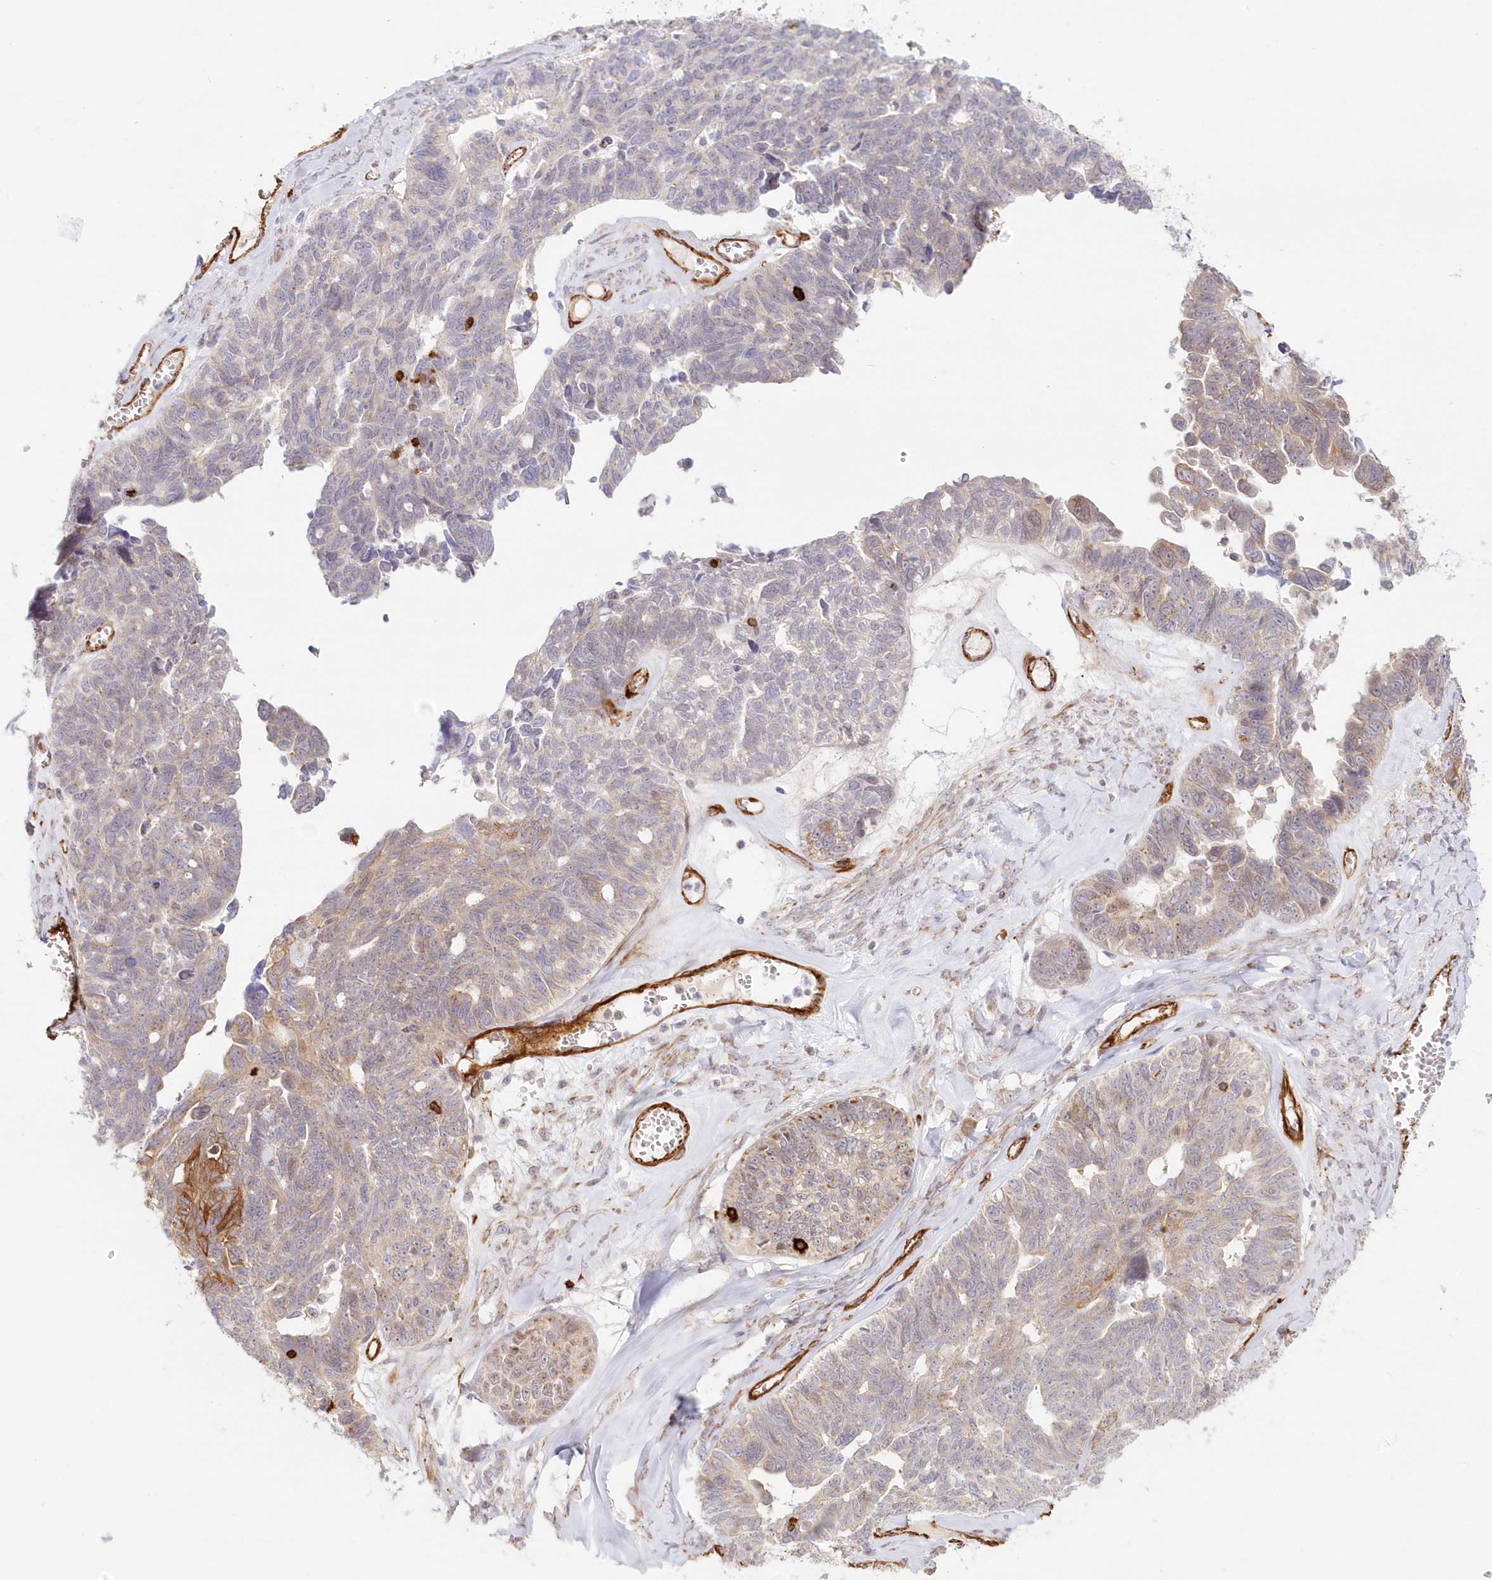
{"staining": {"intensity": "moderate", "quantity": "<25%", "location": "cytoplasmic/membranous"}, "tissue": "ovarian cancer", "cell_type": "Tumor cells", "image_type": "cancer", "snomed": [{"axis": "morphology", "description": "Cystadenocarcinoma, serous, NOS"}, {"axis": "topography", "description": "Ovary"}], "caption": "Protein expression analysis of human serous cystadenocarcinoma (ovarian) reveals moderate cytoplasmic/membranous positivity in approximately <25% of tumor cells.", "gene": "AFAP1L2", "patient": {"sex": "female", "age": 79}}